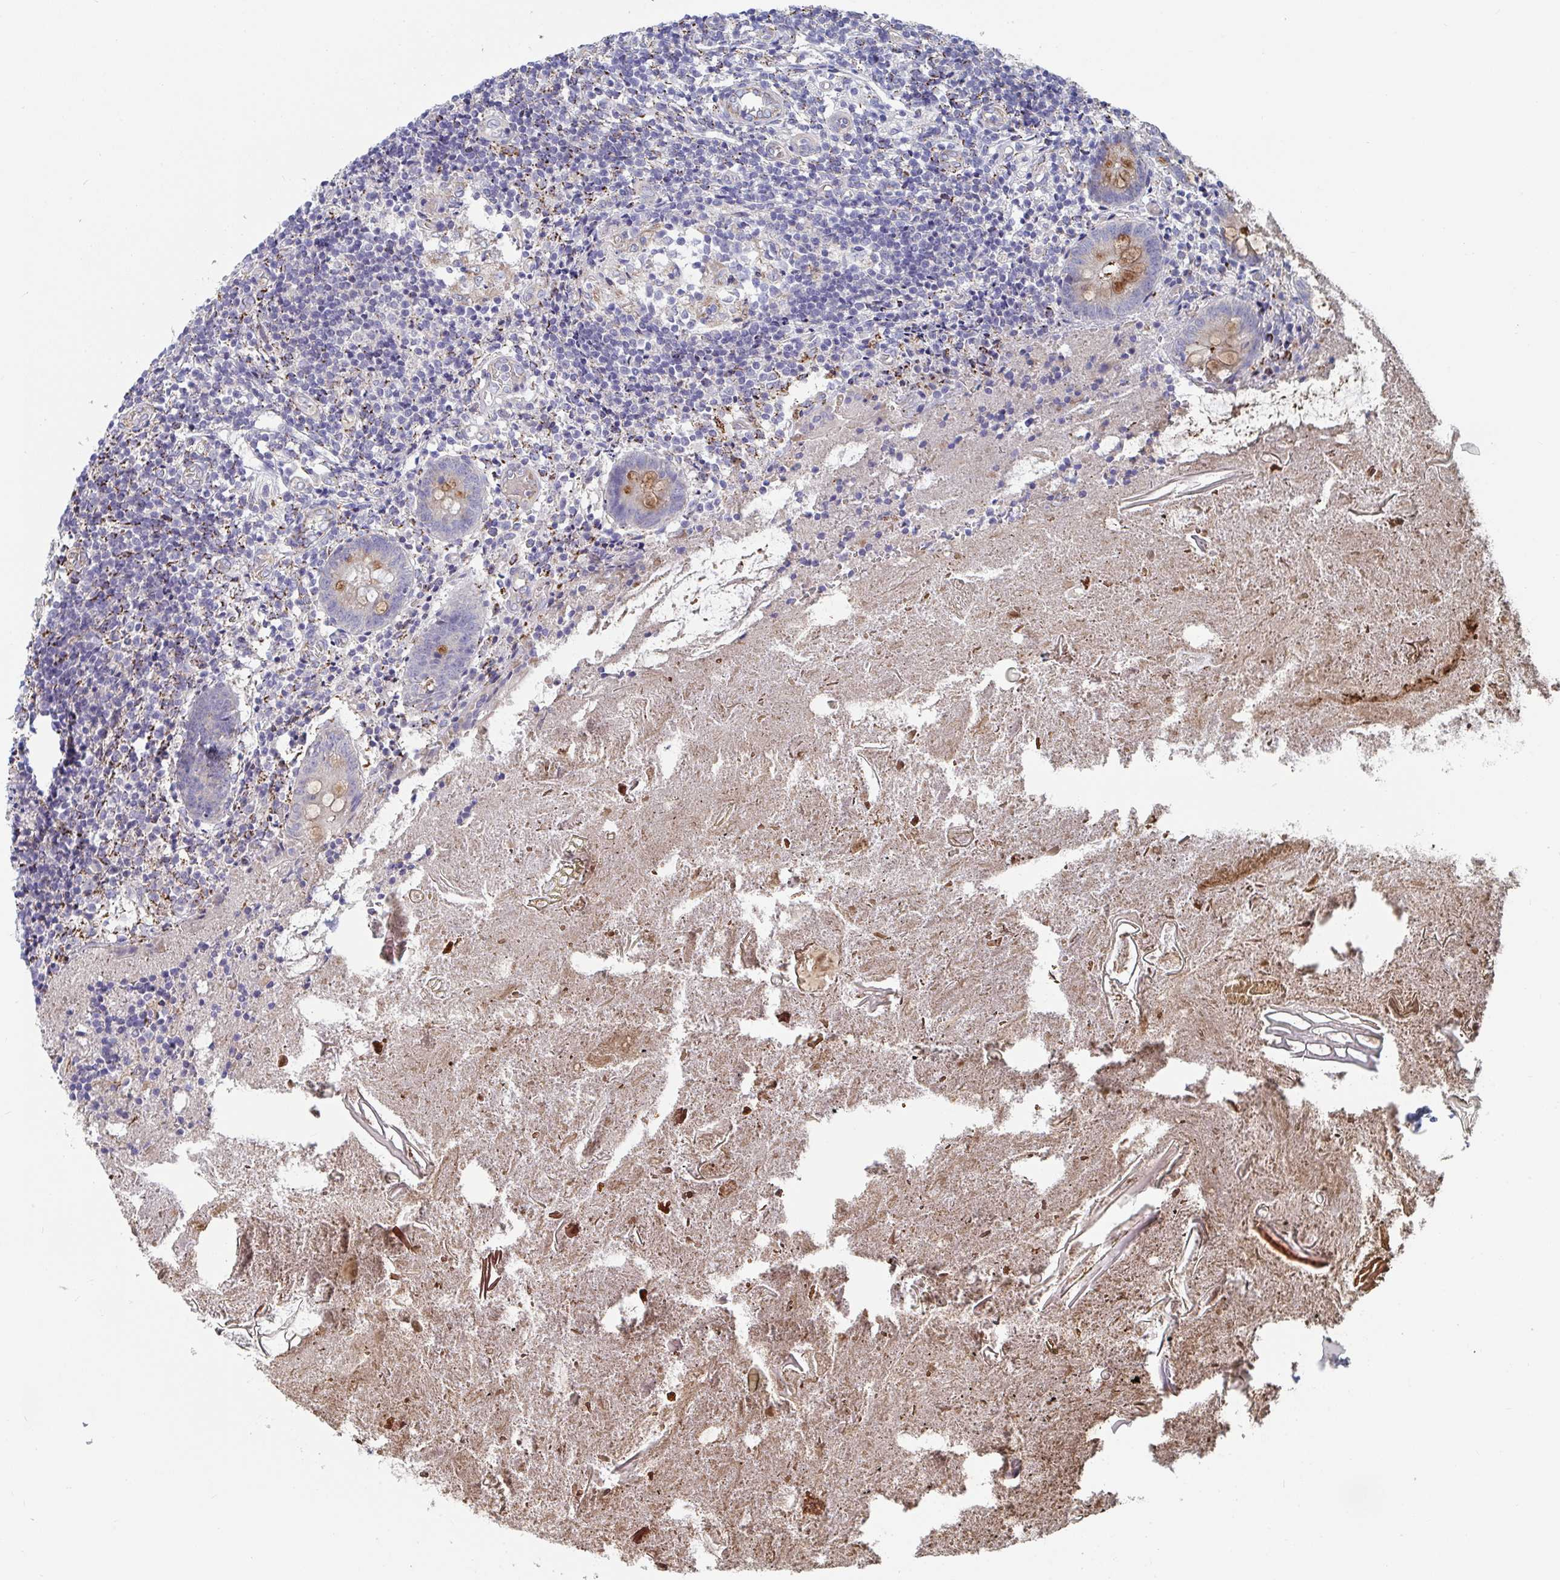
{"staining": {"intensity": "strong", "quantity": "25%-75%", "location": "cytoplasmic/membranous"}, "tissue": "appendix", "cell_type": "Glandular cells", "image_type": "normal", "snomed": [{"axis": "morphology", "description": "Normal tissue, NOS"}, {"axis": "topography", "description": "Appendix"}], "caption": "Appendix was stained to show a protein in brown. There is high levels of strong cytoplasmic/membranous expression in about 25%-75% of glandular cells.", "gene": "FAM156A", "patient": {"sex": "female", "age": 17}}